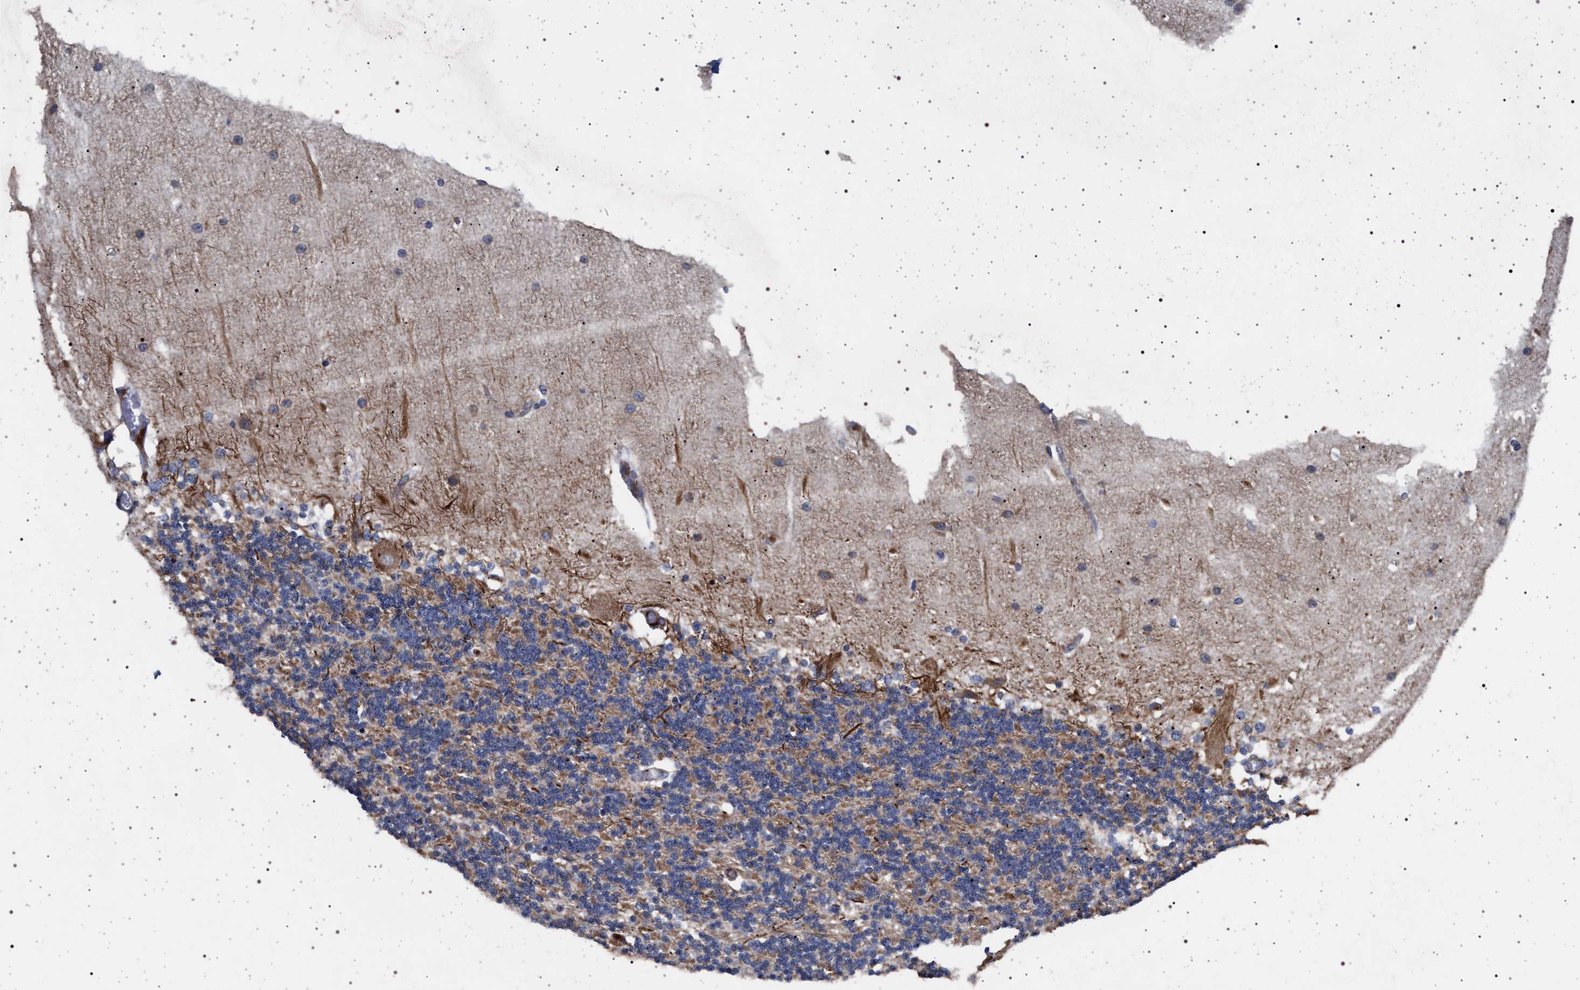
{"staining": {"intensity": "moderate", "quantity": ">75%", "location": "cytoplasmic/membranous"}, "tissue": "cerebellum", "cell_type": "Cells in granular layer", "image_type": "normal", "snomed": [{"axis": "morphology", "description": "Normal tissue, NOS"}, {"axis": "topography", "description": "Cerebellum"}], "caption": "Immunohistochemistry (IHC) of unremarkable cerebellum reveals medium levels of moderate cytoplasmic/membranous expression in approximately >75% of cells in granular layer. The staining was performed using DAB (3,3'-diaminobenzidine), with brown indicating positive protein expression. Nuclei are stained blue with hematoxylin.", "gene": "RBM48", "patient": {"sex": "female", "age": 54}}